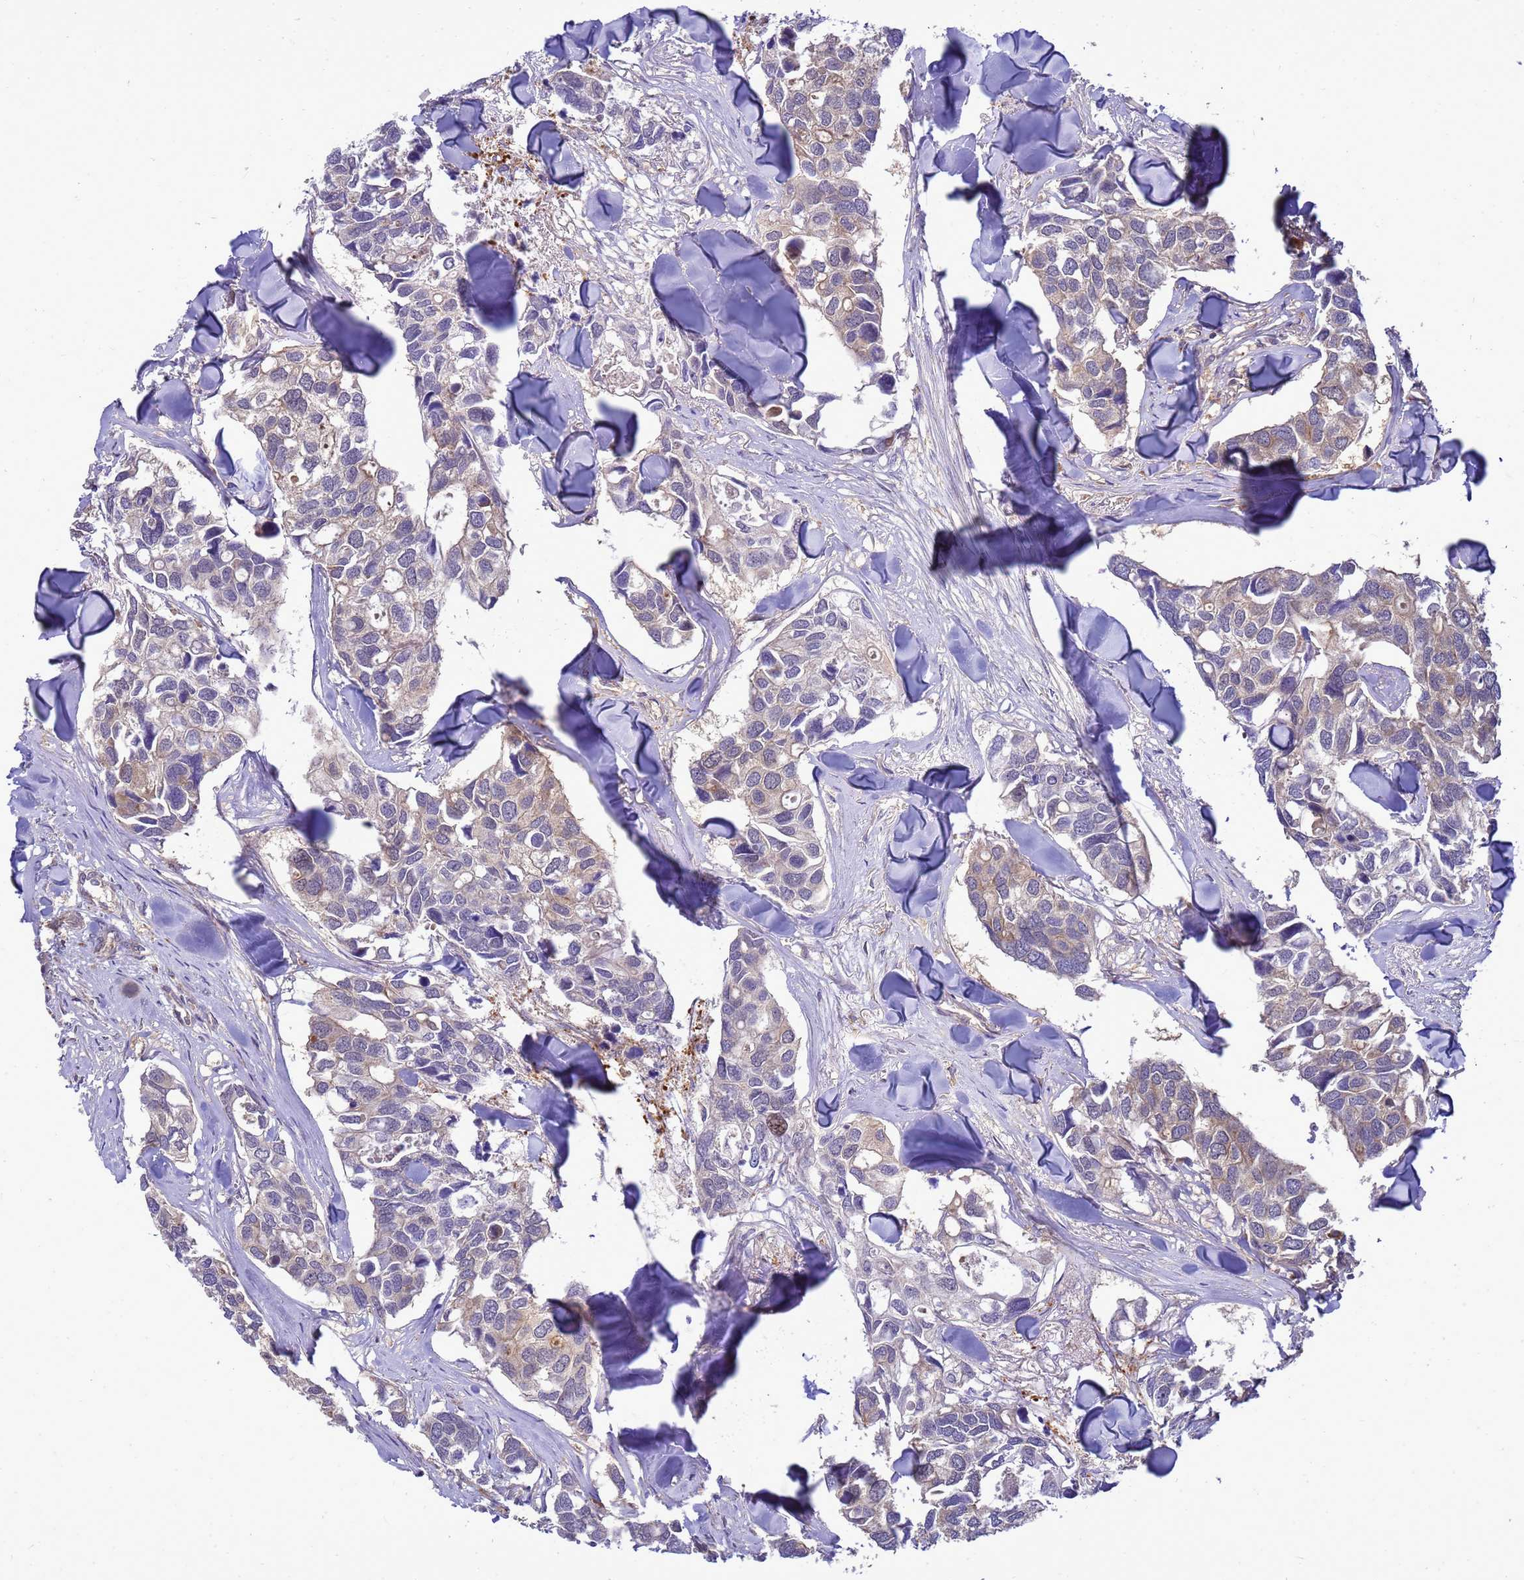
{"staining": {"intensity": "weak", "quantity": "25%-75%", "location": "cytoplasmic/membranous"}, "tissue": "breast cancer", "cell_type": "Tumor cells", "image_type": "cancer", "snomed": [{"axis": "morphology", "description": "Duct carcinoma"}, {"axis": "topography", "description": "Breast"}], "caption": "Brown immunohistochemical staining in invasive ductal carcinoma (breast) exhibits weak cytoplasmic/membranous expression in about 25%-75% of tumor cells. (IHC, brightfield microscopy, high magnification).", "gene": "ENOPH1", "patient": {"sex": "female", "age": 83}}